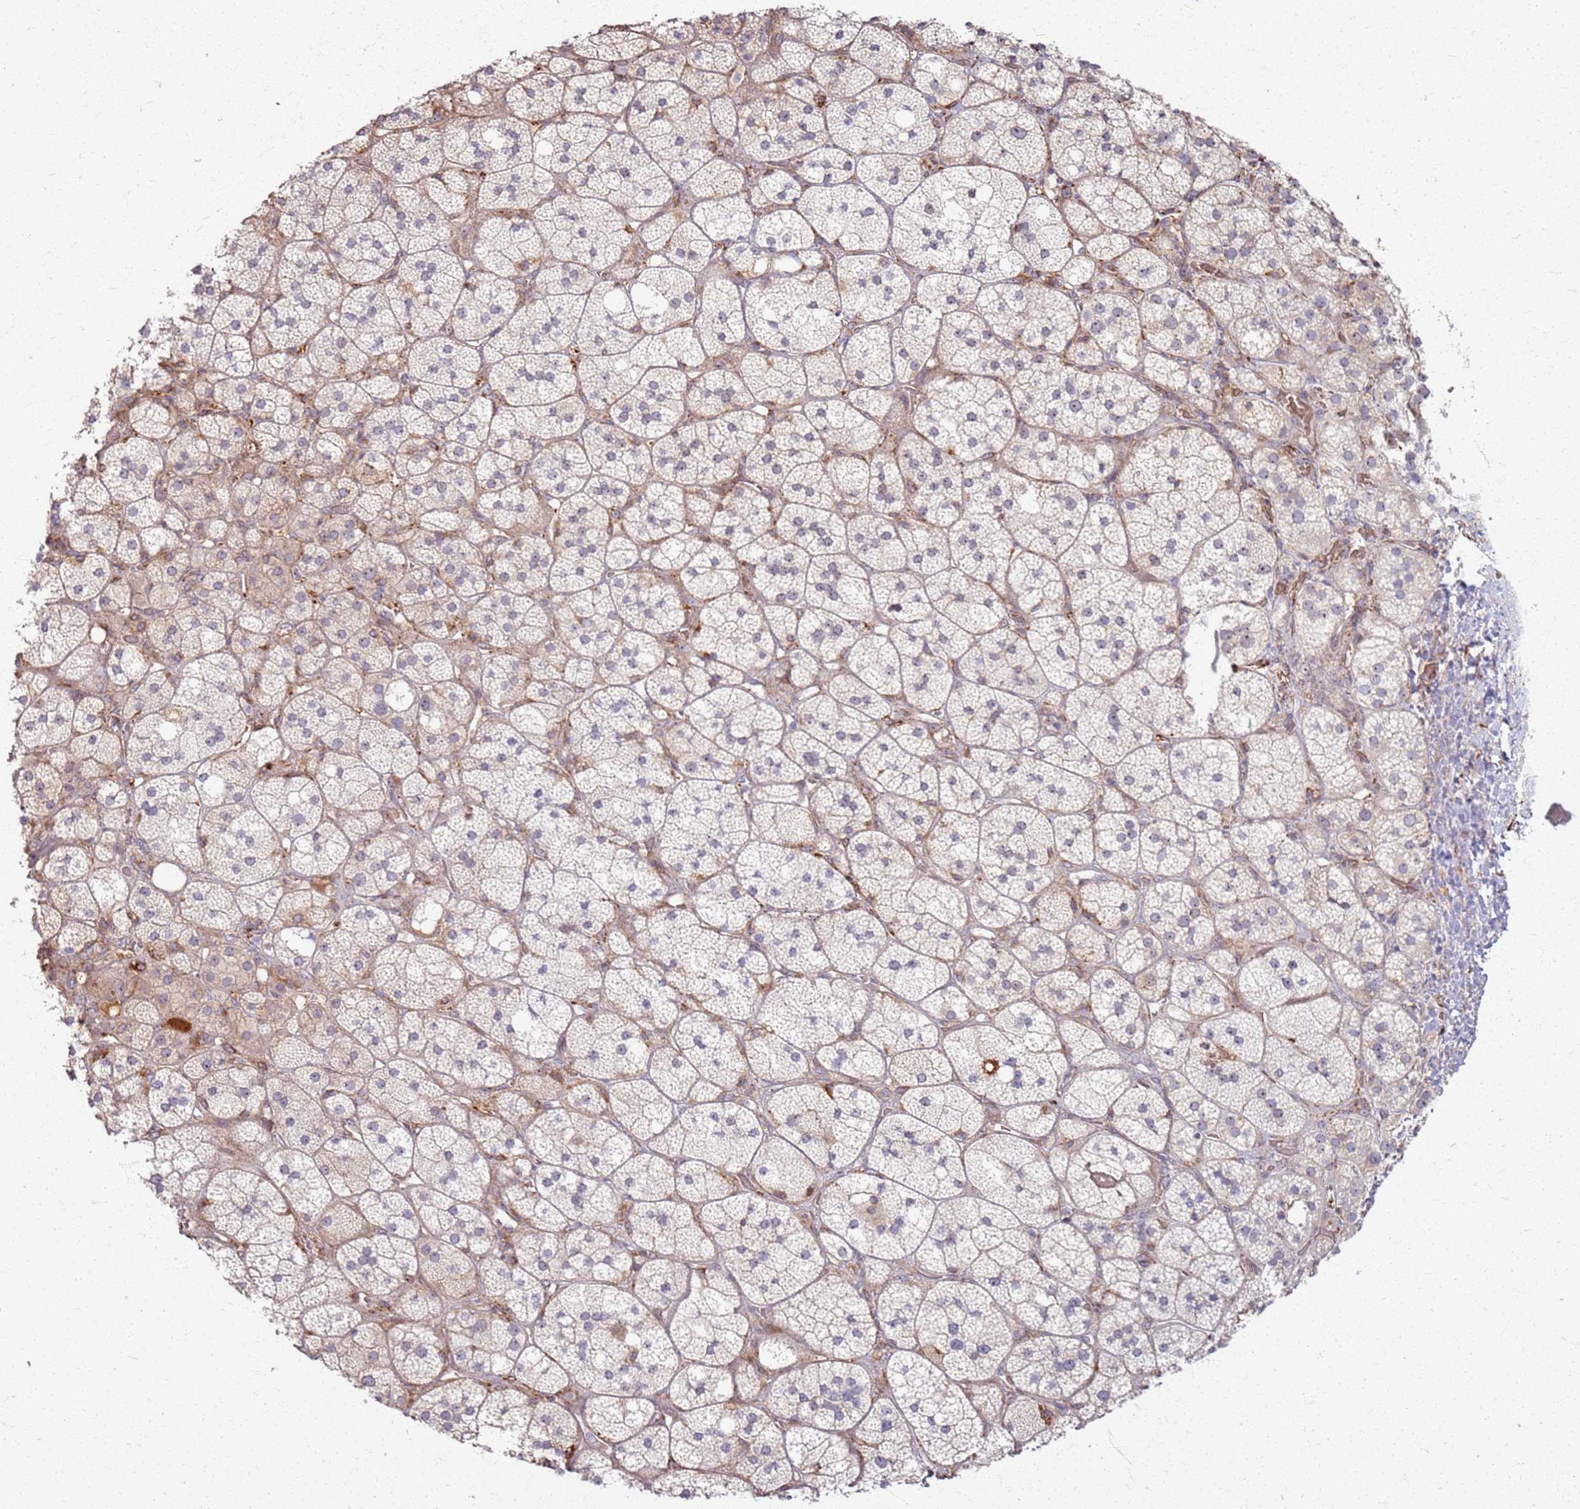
{"staining": {"intensity": "weak", "quantity": "25%-75%", "location": "cytoplasmic/membranous"}, "tissue": "adrenal gland", "cell_type": "Glandular cells", "image_type": "normal", "snomed": [{"axis": "morphology", "description": "Normal tissue, NOS"}, {"axis": "topography", "description": "Adrenal gland"}], "caption": "Glandular cells reveal low levels of weak cytoplasmic/membranous staining in approximately 25%-75% of cells in unremarkable human adrenal gland. (DAB (3,3'-diaminobenzidine) IHC with brightfield microscopy, high magnification).", "gene": "KRI1", "patient": {"sex": "male", "age": 61}}